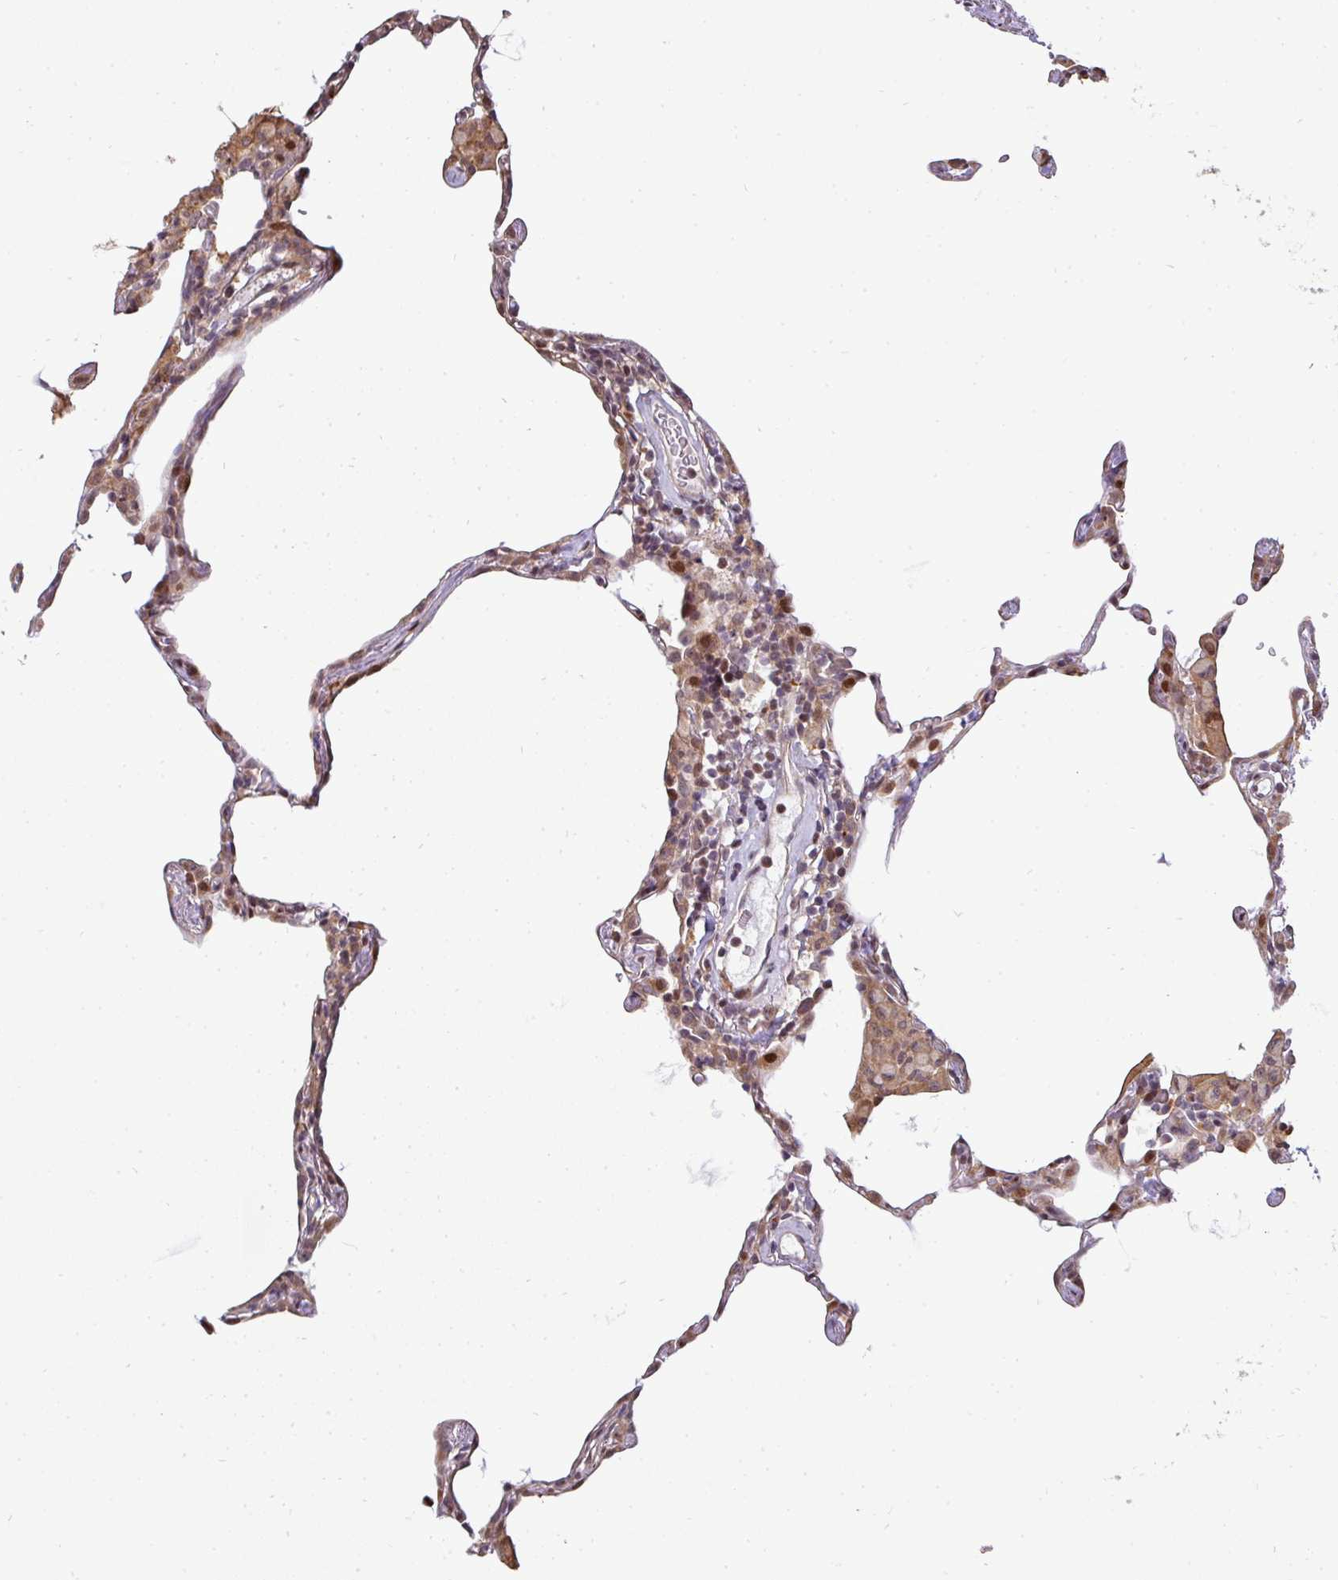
{"staining": {"intensity": "moderate", "quantity": "25%-75%", "location": "cytoplasmic/membranous,nuclear"}, "tissue": "lung", "cell_type": "Alveolar cells", "image_type": "normal", "snomed": [{"axis": "morphology", "description": "Normal tissue, NOS"}, {"axis": "topography", "description": "Lung"}], "caption": "Lung stained with immunohistochemistry (IHC) exhibits moderate cytoplasmic/membranous,nuclear positivity in approximately 25%-75% of alveolar cells. Nuclei are stained in blue.", "gene": "MAZ", "patient": {"sex": "female", "age": 57}}